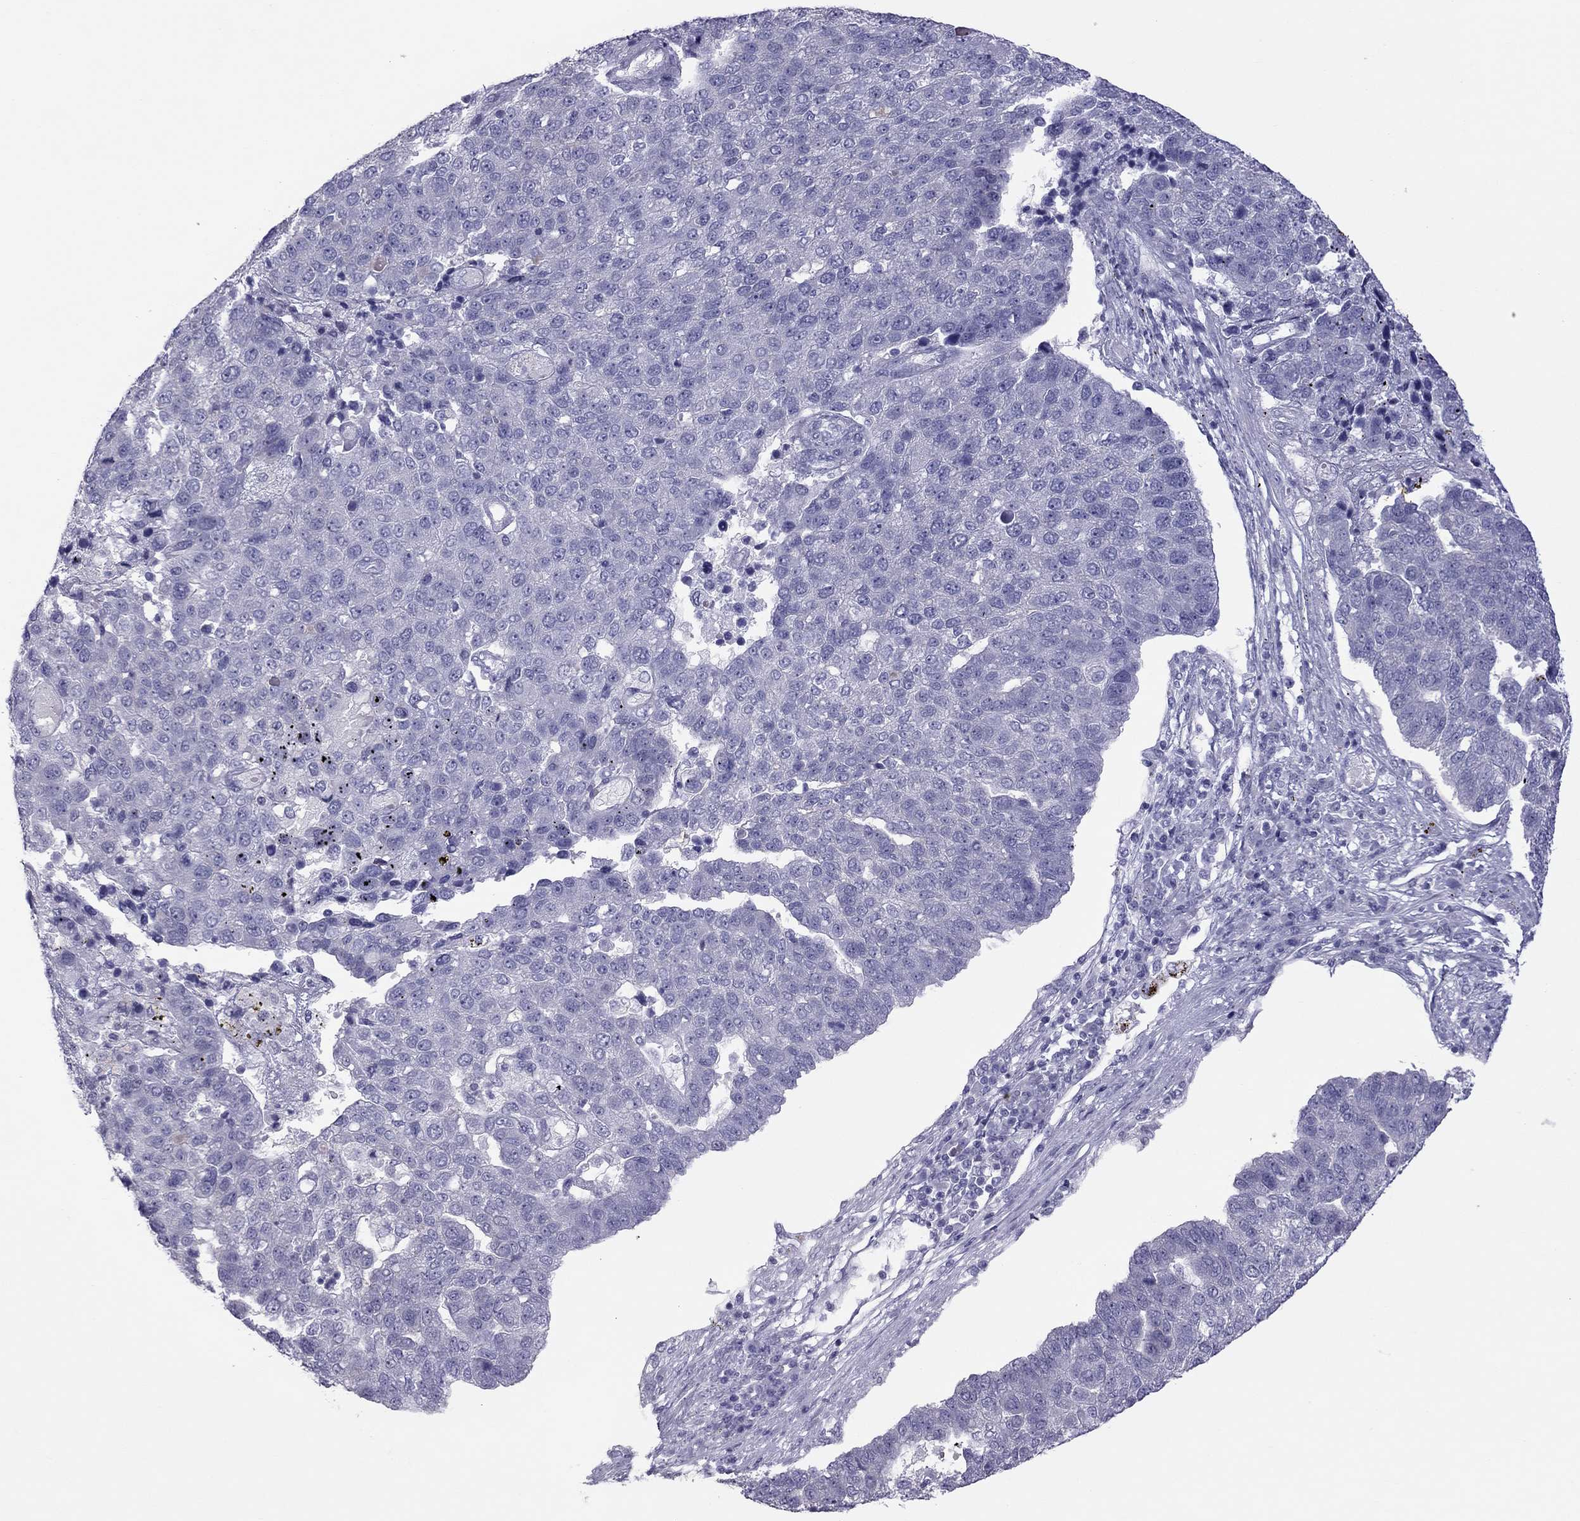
{"staining": {"intensity": "negative", "quantity": "none", "location": "none"}, "tissue": "pancreatic cancer", "cell_type": "Tumor cells", "image_type": "cancer", "snomed": [{"axis": "morphology", "description": "Adenocarcinoma, NOS"}, {"axis": "topography", "description": "Pancreas"}], "caption": "Tumor cells show no significant staining in pancreatic cancer (adenocarcinoma).", "gene": "TEX14", "patient": {"sex": "female", "age": 61}}